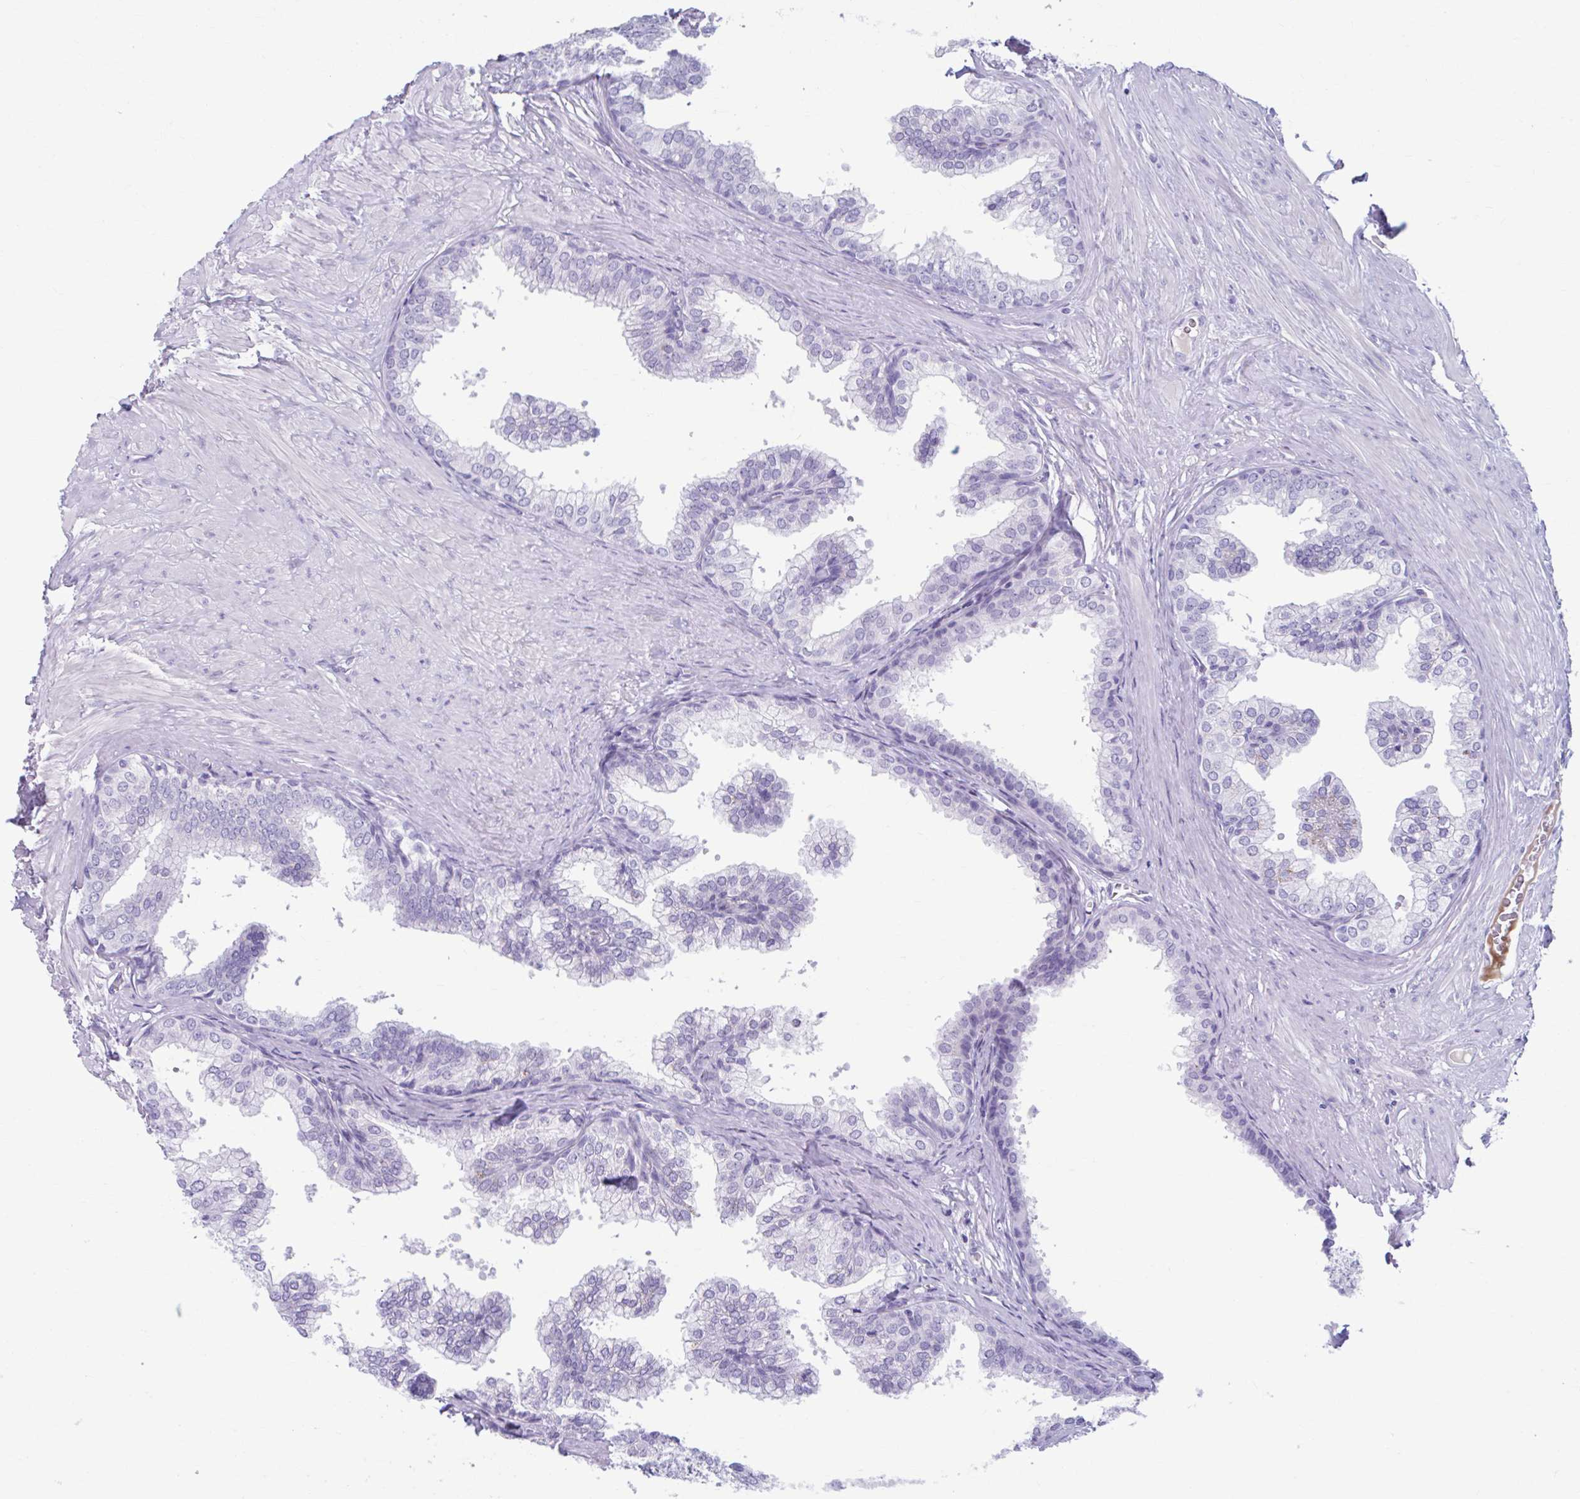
{"staining": {"intensity": "negative", "quantity": "none", "location": "none"}, "tissue": "prostate", "cell_type": "Glandular cells", "image_type": "normal", "snomed": [{"axis": "morphology", "description": "Normal tissue, NOS"}, {"axis": "topography", "description": "Prostate"}, {"axis": "topography", "description": "Peripheral nerve tissue"}], "caption": "The histopathology image exhibits no staining of glandular cells in benign prostate.", "gene": "C12orf71", "patient": {"sex": "male", "age": 55}}